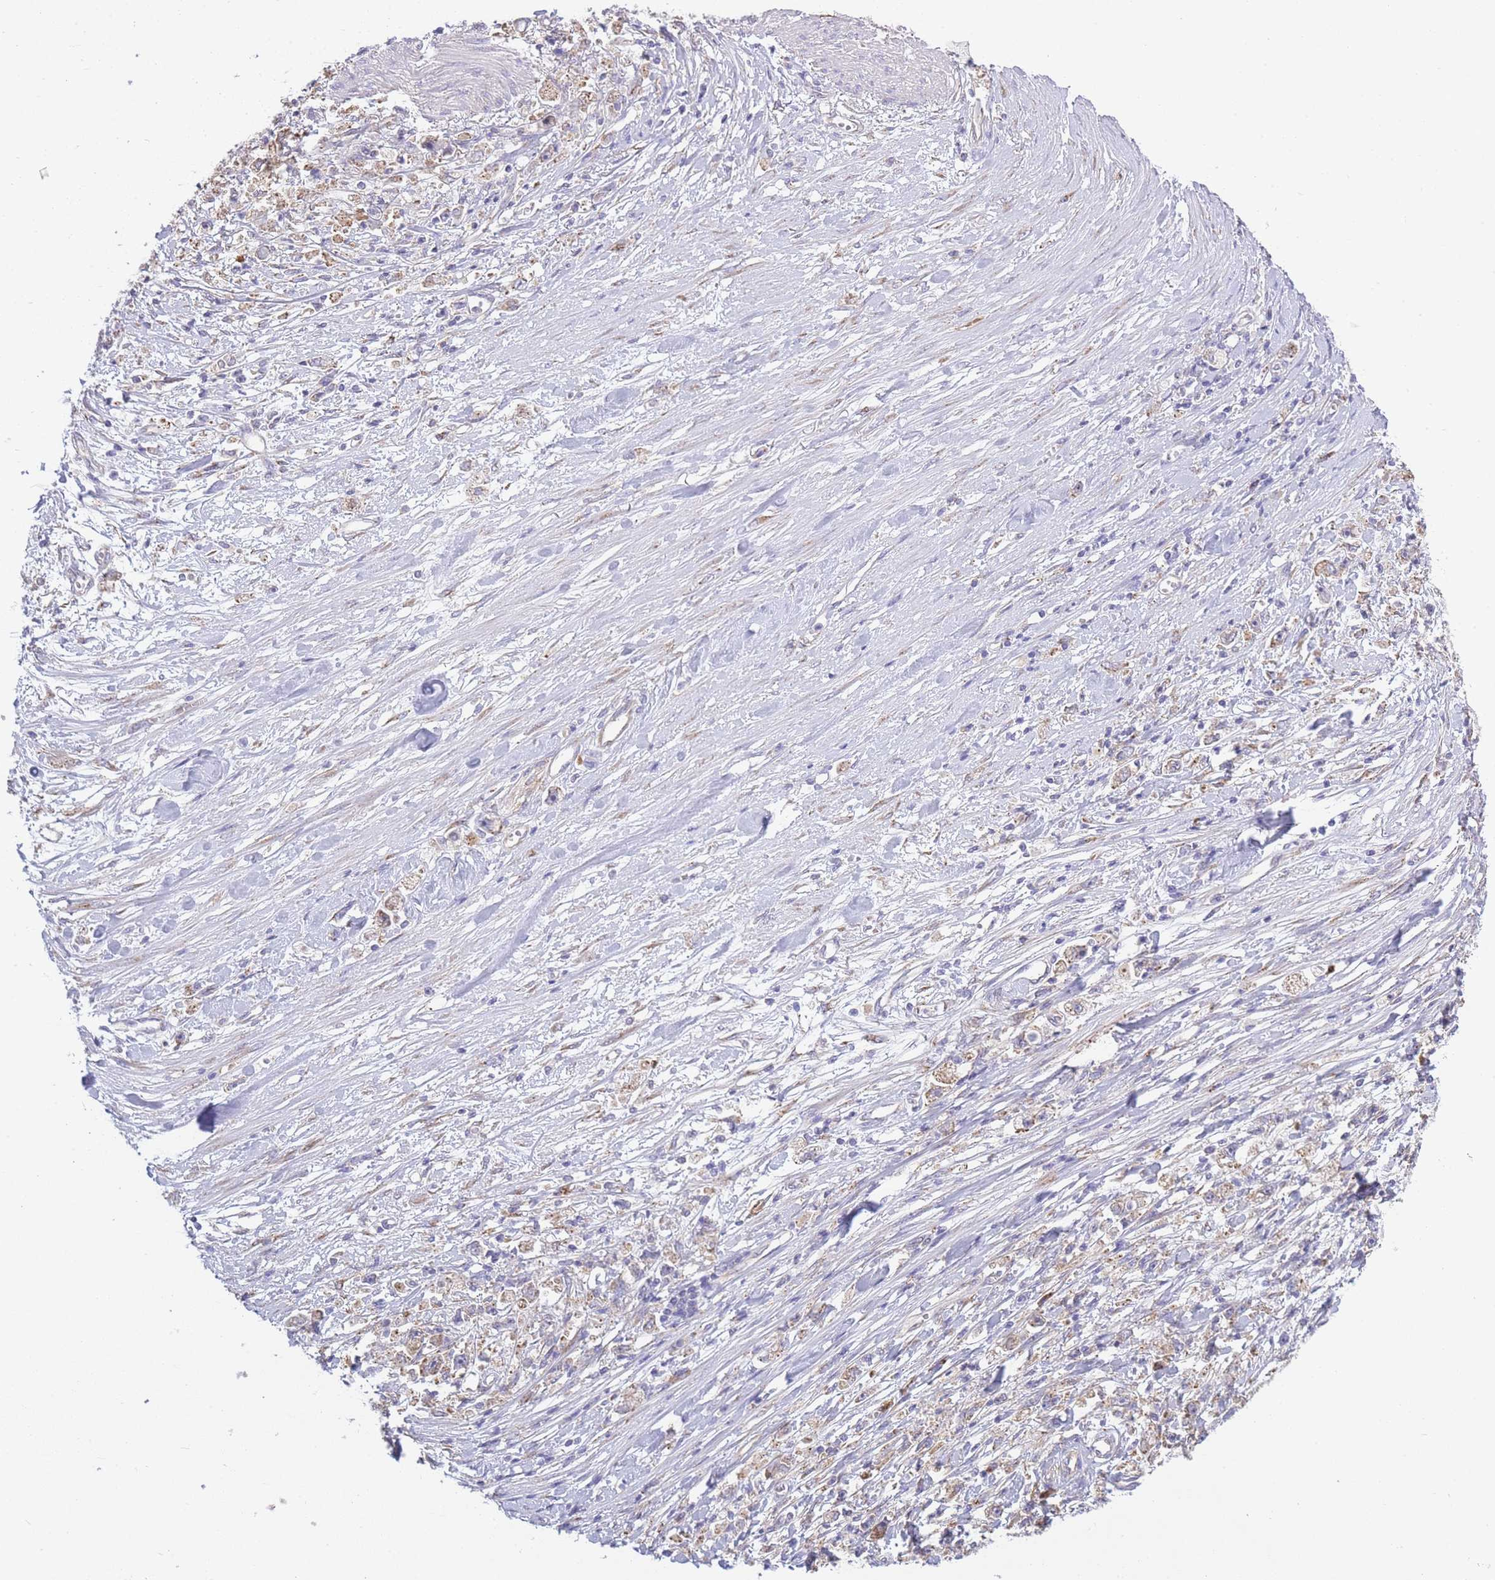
{"staining": {"intensity": "moderate", "quantity": "25%-75%", "location": "cytoplasmic/membranous"}, "tissue": "stomach cancer", "cell_type": "Tumor cells", "image_type": "cancer", "snomed": [{"axis": "morphology", "description": "Adenocarcinoma, NOS"}, {"axis": "topography", "description": "Stomach"}], "caption": "IHC histopathology image of neoplastic tissue: human adenocarcinoma (stomach) stained using IHC exhibits medium levels of moderate protein expression localized specifically in the cytoplasmic/membranous of tumor cells, appearing as a cytoplasmic/membranous brown color.", "gene": "COPG2", "patient": {"sex": "female", "age": 59}}